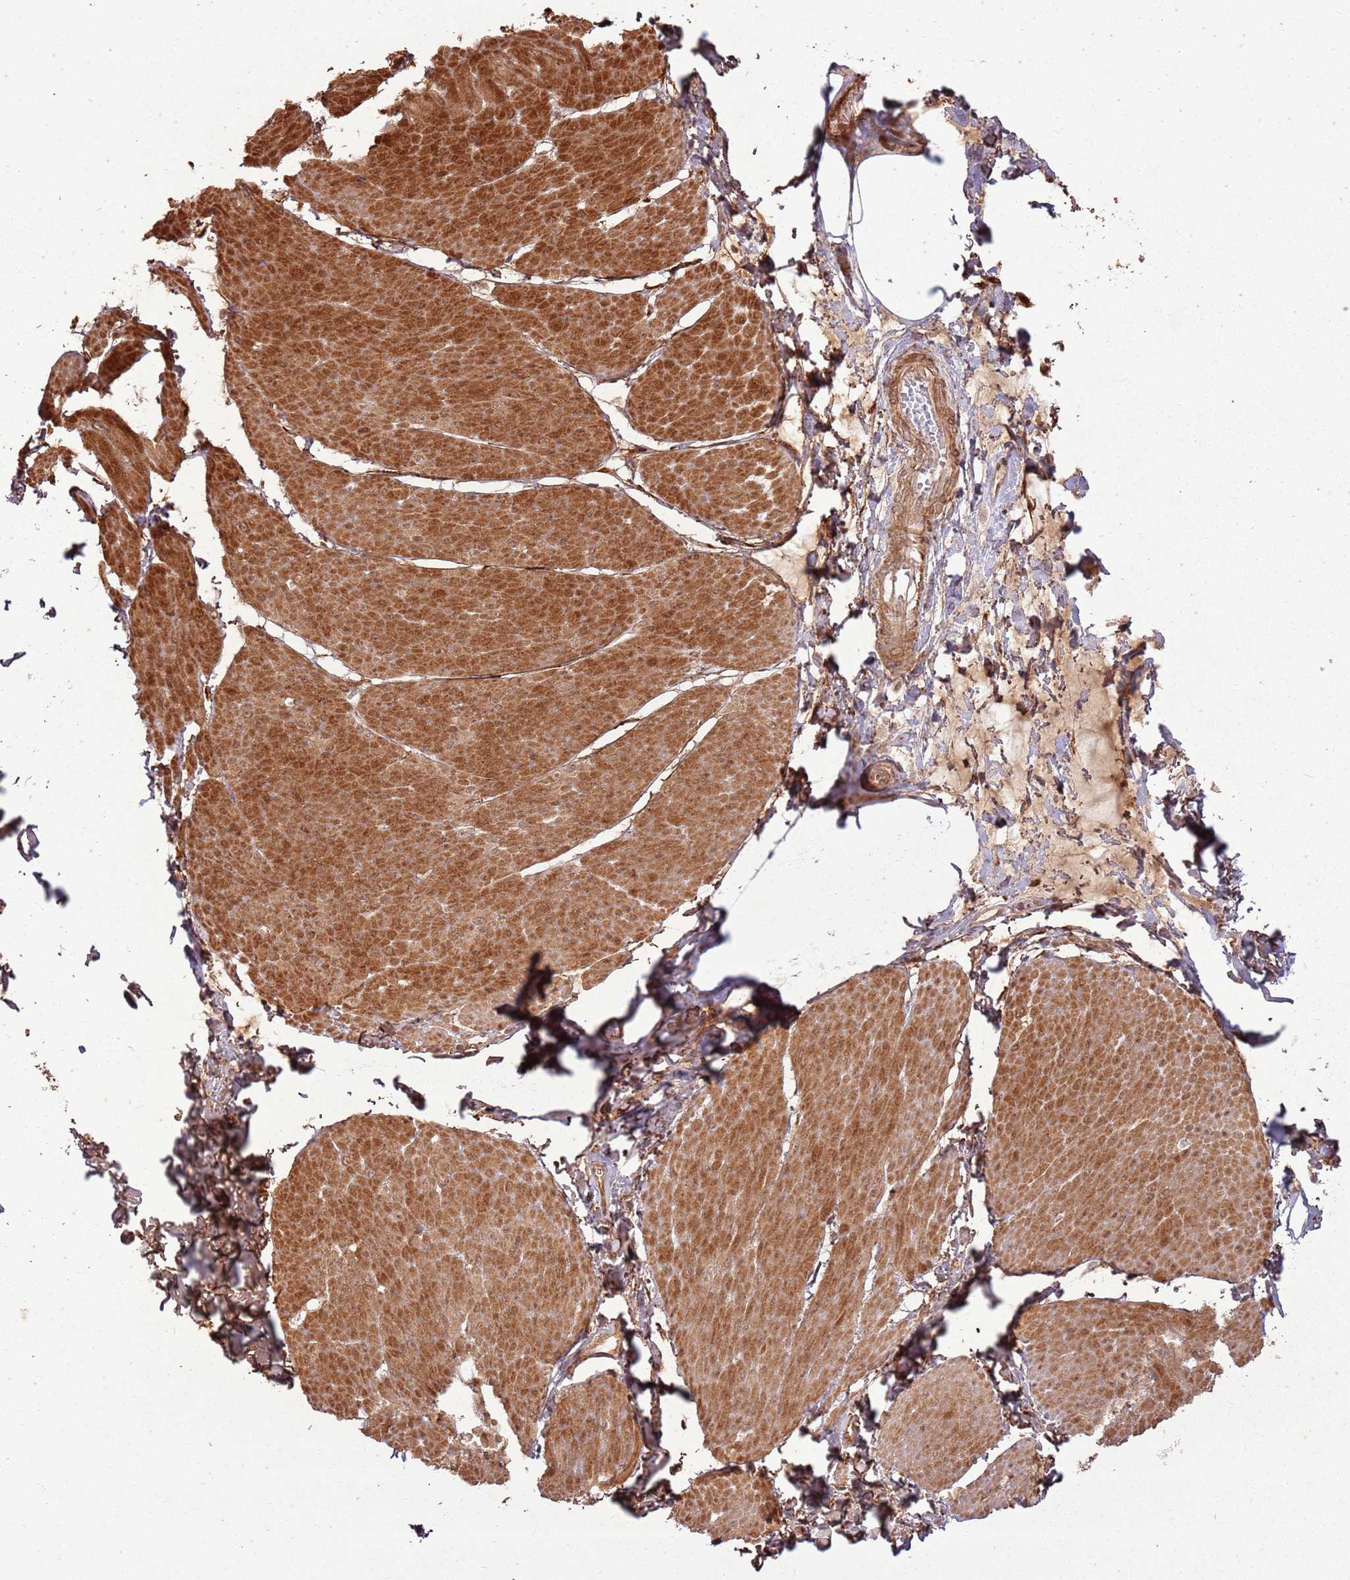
{"staining": {"intensity": "strong", "quantity": ">75%", "location": "cytoplasmic/membranous"}, "tissue": "smooth muscle", "cell_type": "Smooth muscle cells", "image_type": "normal", "snomed": [{"axis": "morphology", "description": "Urothelial carcinoma, High grade"}, {"axis": "topography", "description": "Urinary bladder"}], "caption": "A brown stain labels strong cytoplasmic/membranous expression of a protein in smooth muscle cells of normal smooth muscle. (Stains: DAB in brown, nuclei in blue, Microscopy: brightfield microscopy at high magnification).", "gene": "ZNF623", "patient": {"sex": "male", "age": 46}}